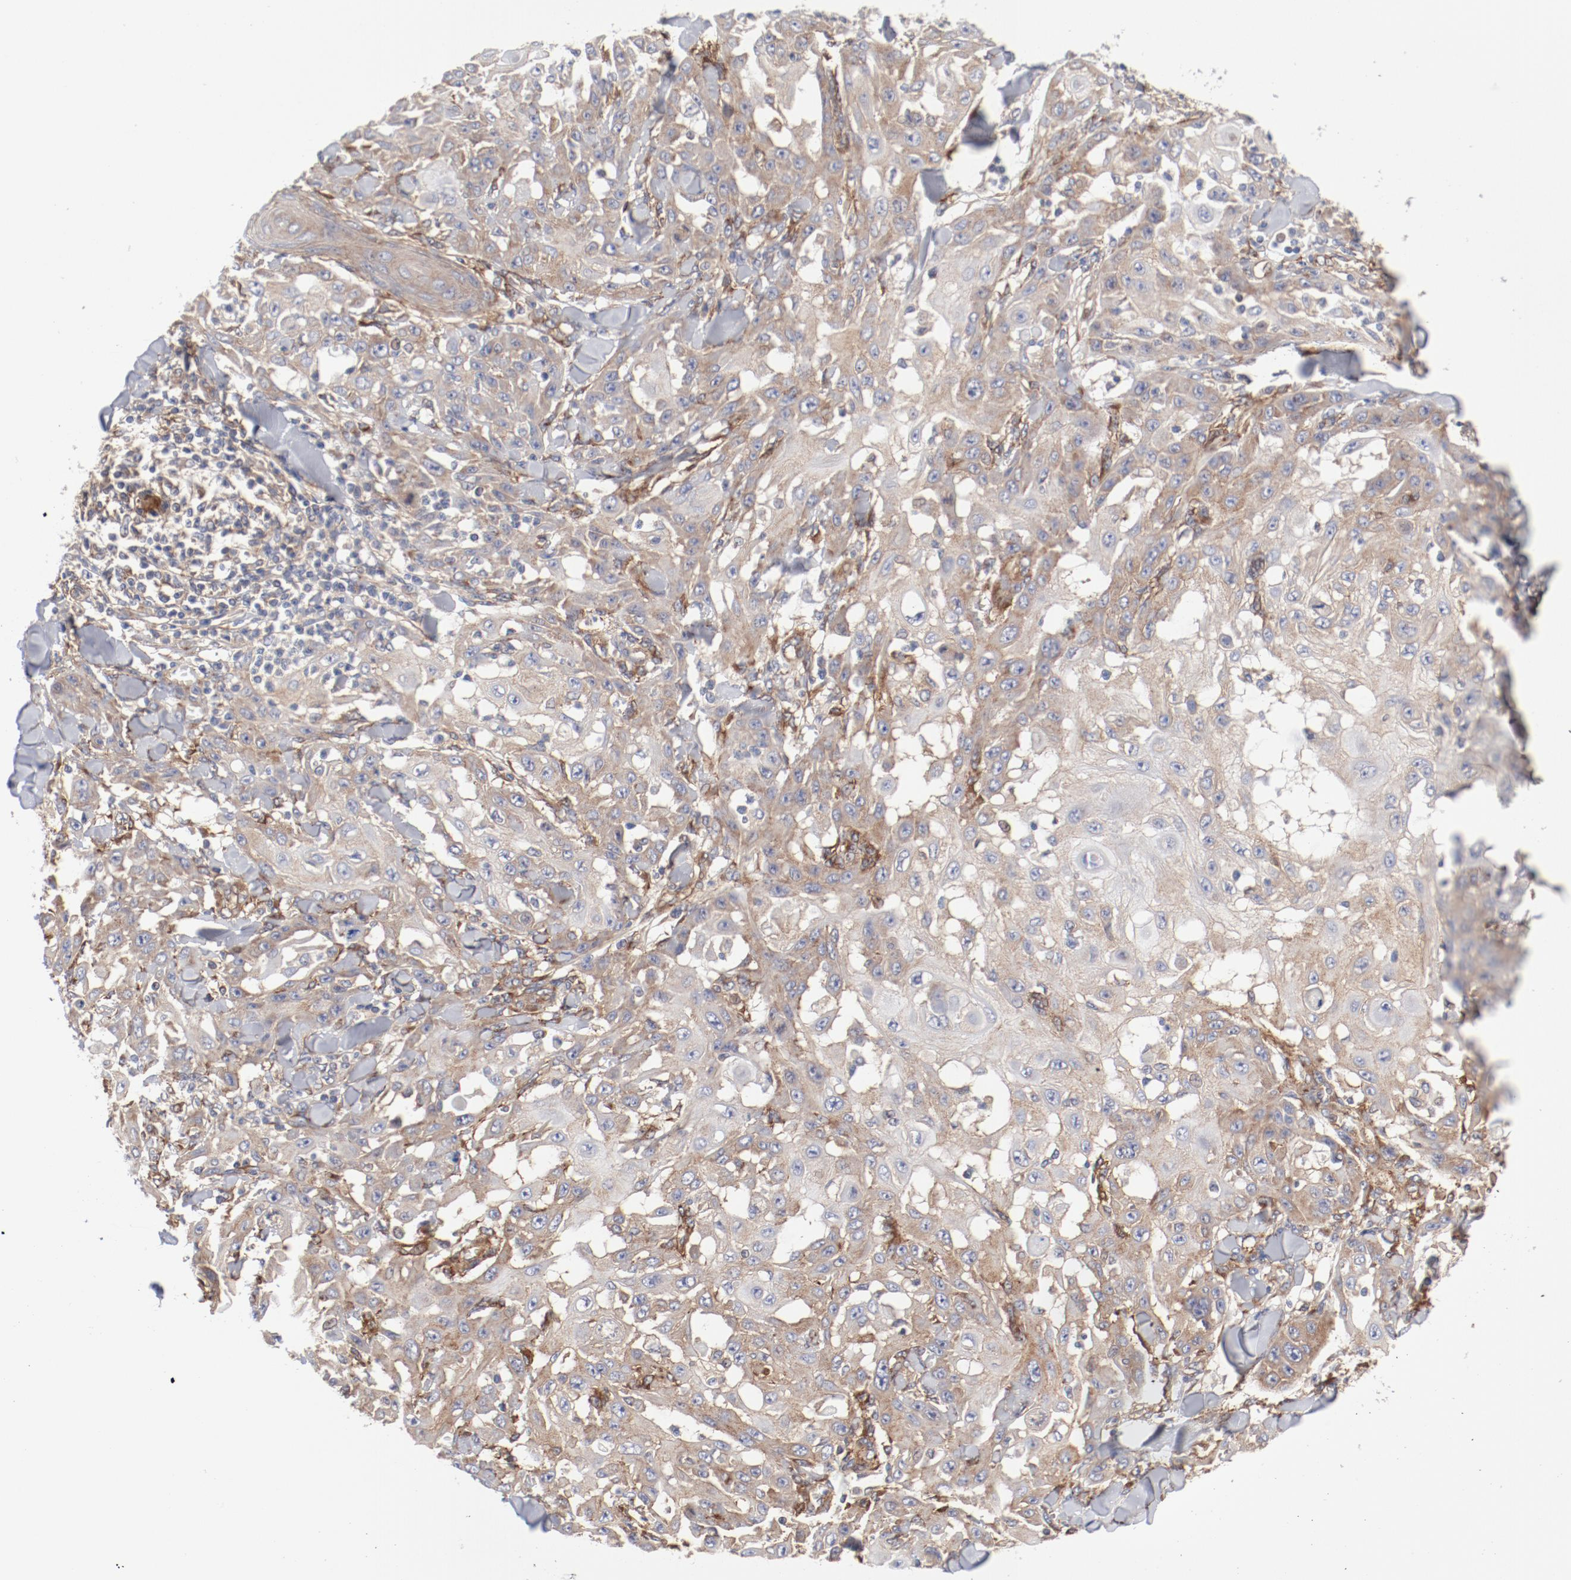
{"staining": {"intensity": "moderate", "quantity": "<25%", "location": "cytoplasmic/membranous"}, "tissue": "skin cancer", "cell_type": "Tumor cells", "image_type": "cancer", "snomed": [{"axis": "morphology", "description": "Squamous cell carcinoma, NOS"}, {"axis": "topography", "description": "Skin"}], "caption": "A low amount of moderate cytoplasmic/membranous staining is seen in approximately <25% of tumor cells in squamous cell carcinoma (skin) tissue.", "gene": "AP2A1", "patient": {"sex": "male", "age": 24}}